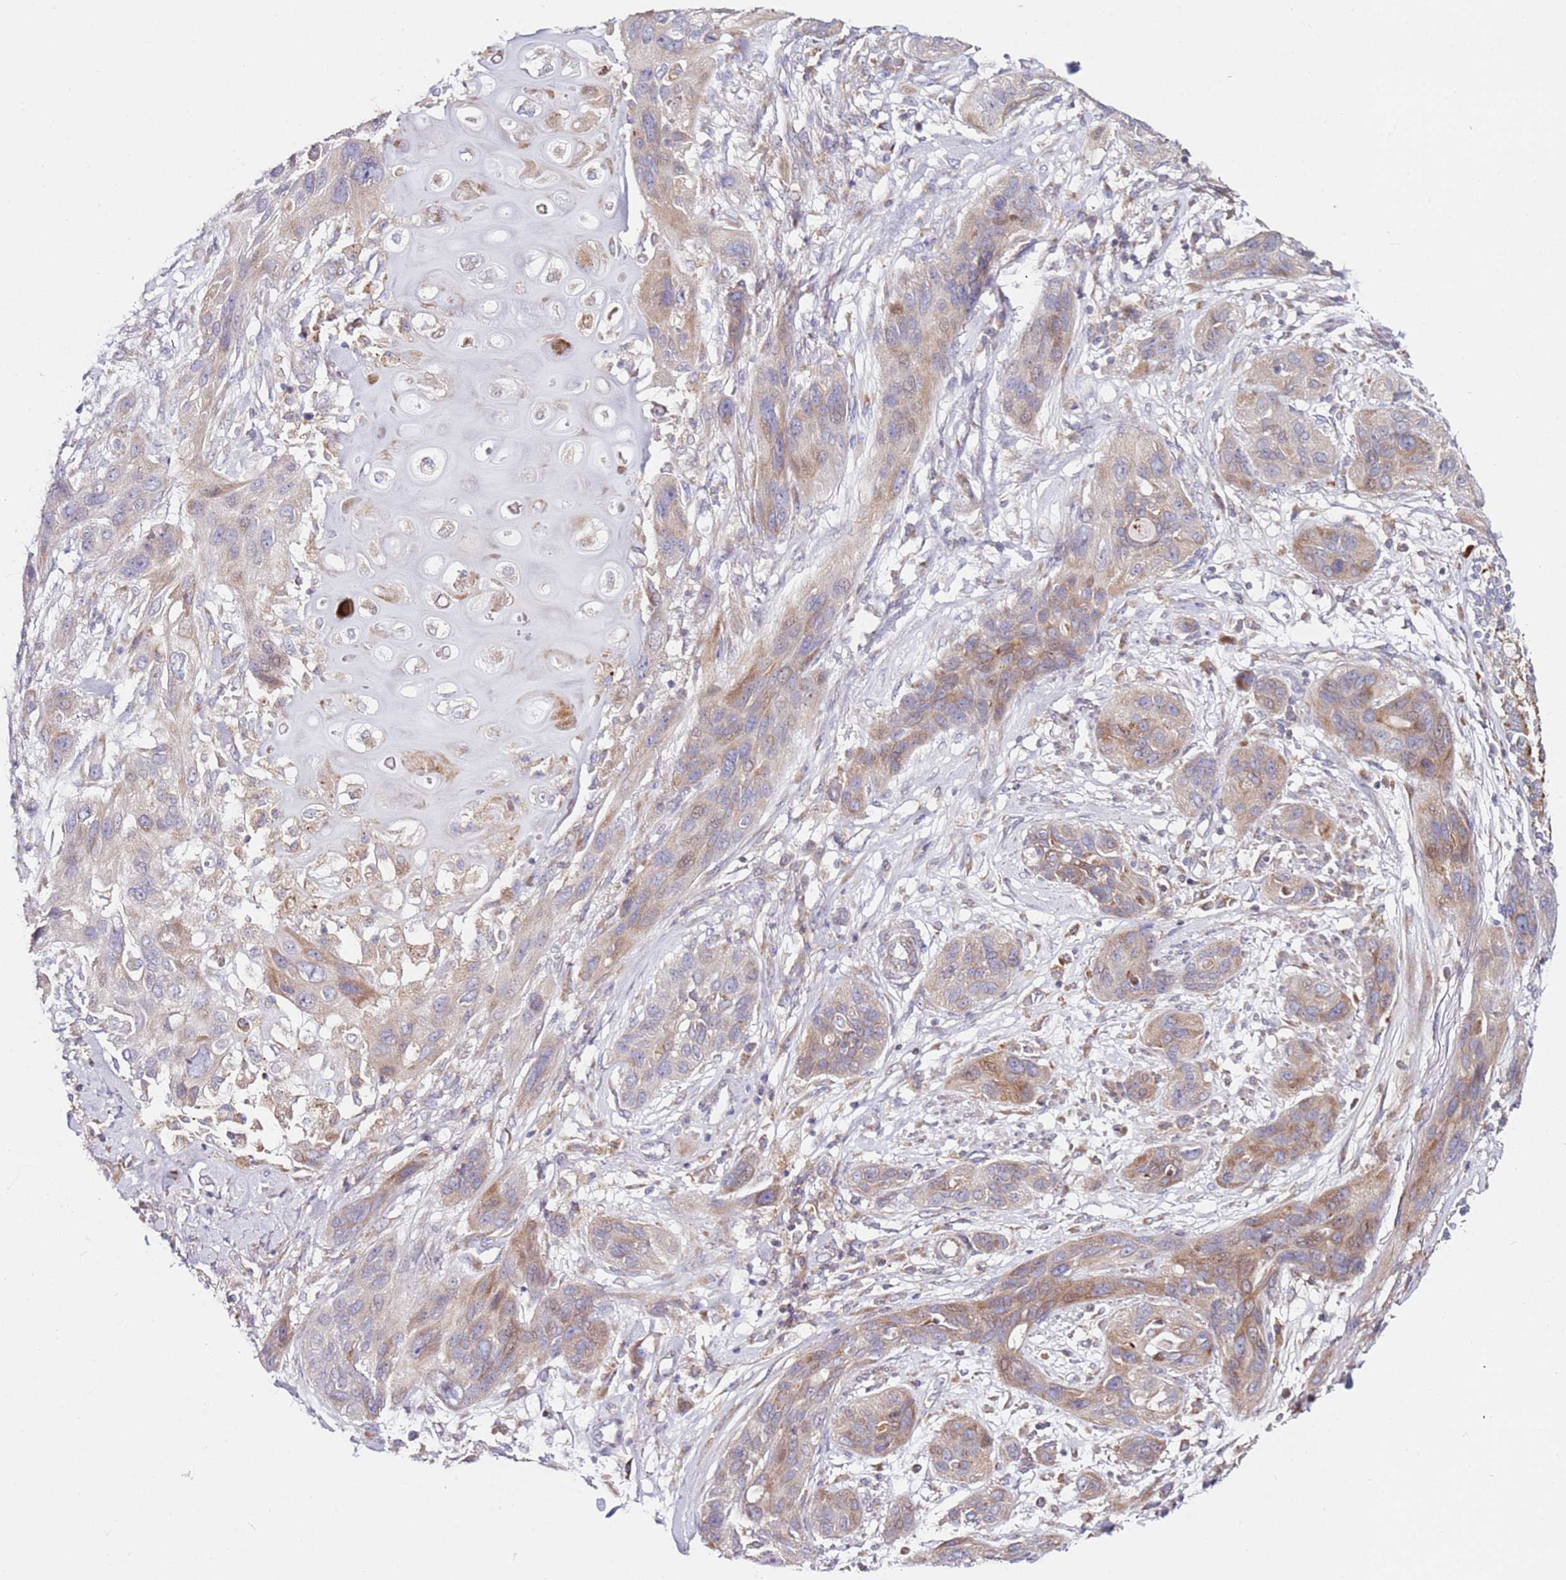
{"staining": {"intensity": "moderate", "quantity": ">75%", "location": "cytoplasmic/membranous"}, "tissue": "lung cancer", "cell_type": "Tumor cells", "image_type": "cancer", "snomed": [{"axis": "morphology", "description": "Squamous cell carcinoma, NOS"}, {"axis": "topography", "description": "Lung"}], "caption": "Protein staining of squamous cell carcinoma (lung) tissue demonstrates moderate cytoplasmic/membranous expression in about >75% of tumor cells. The protein of interest is stained brown, and the nuclei are stained in blue (DAB IHC with brightfield microscopy, high magnification).", "gene": "CNOT9", "patient": {"sex": "female", "age": 70}}